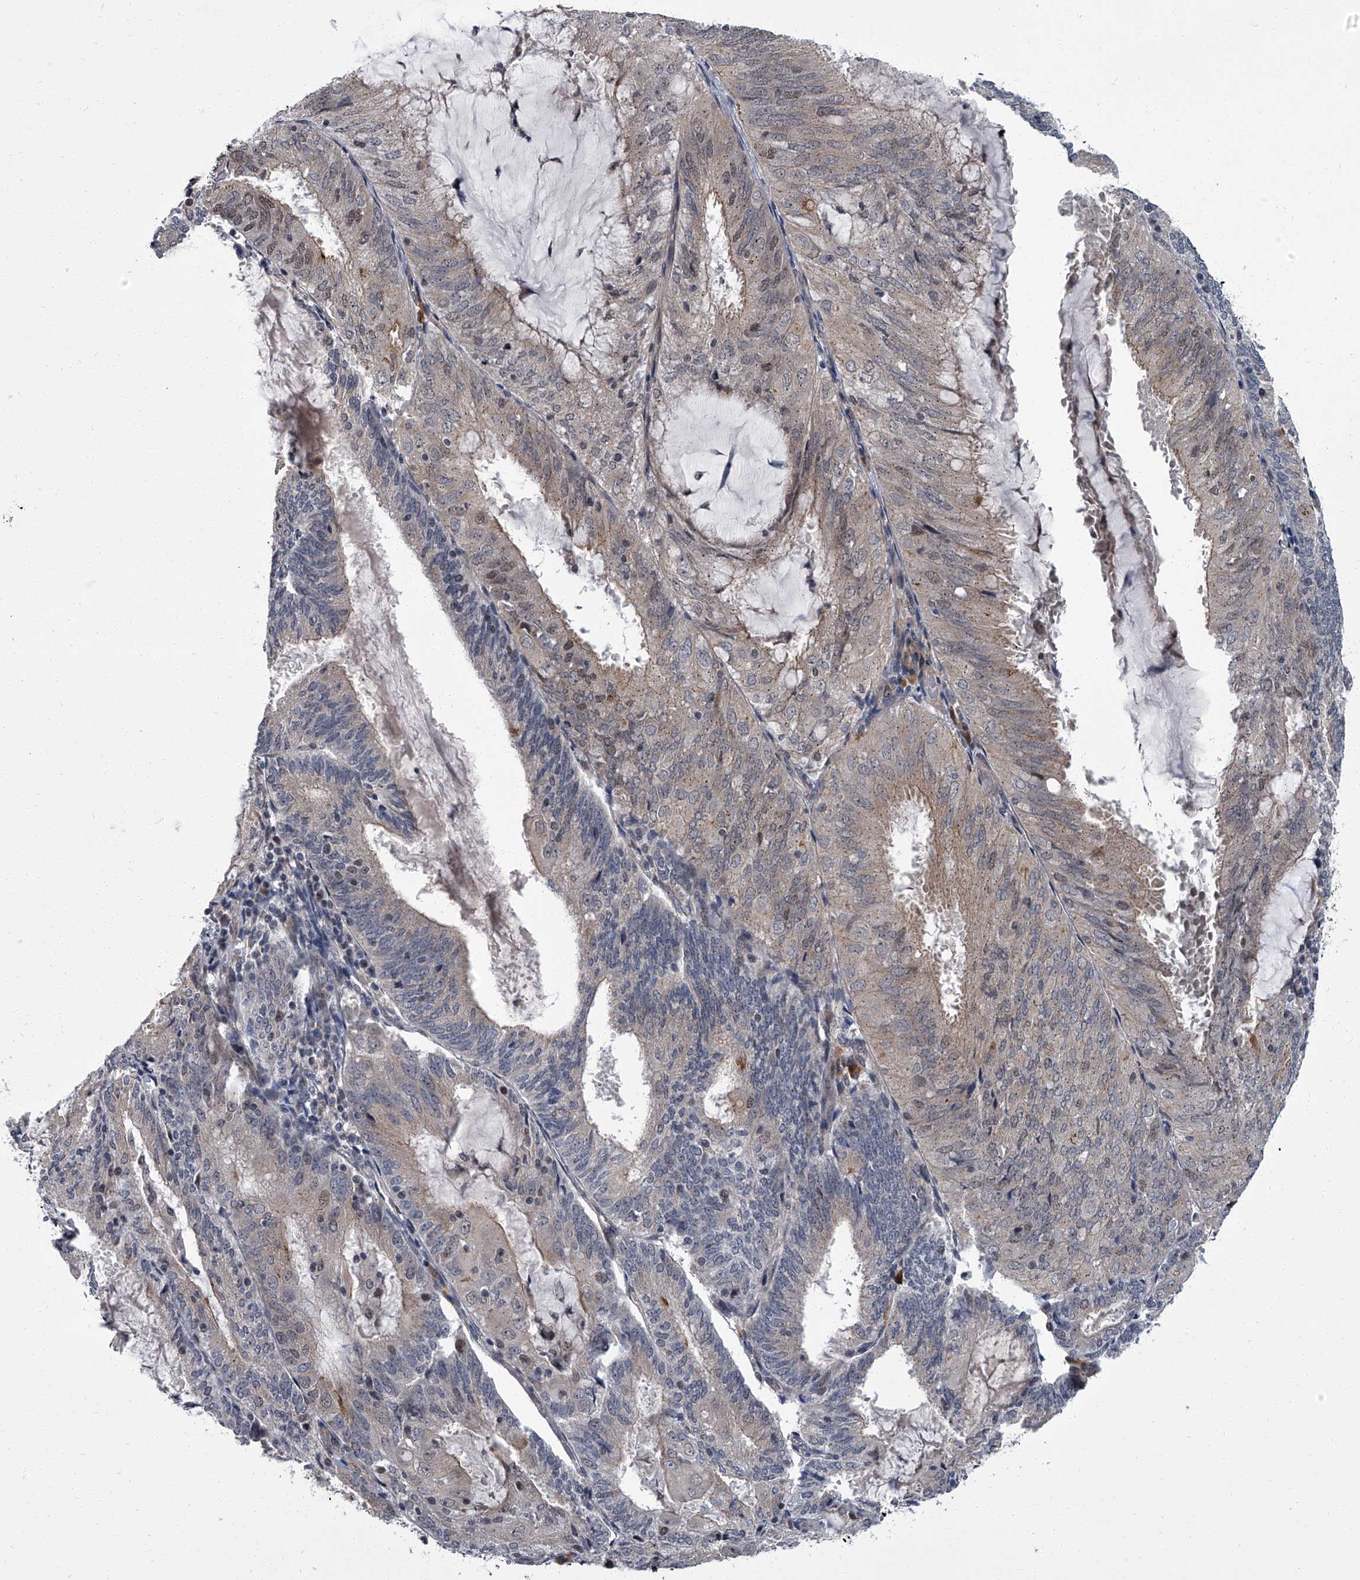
{"staining": {"intensity": "weak", "quantity": "25%-75%", "location": "cytoplasmic/membranous,nuclear"}, "tissue": "endometrial cancer", "cell_type": "Tumor cells", "image_type": "cancer", "snomed": [{"axis": "morphology", "description": "Adenocarcinoma, NOS"}, {"axis": "topography", "description": "Endometrium"}], "caption": "This is a photomicrograph of immunohistochemistry (IHC) staining of endometrial adenocarcinoma, which shows weak expression in the cytoplasmic/membranous and nuclear of tumor cells.", "gene": "ZNF274", "patient": {"sex": "female", "age": 81}}